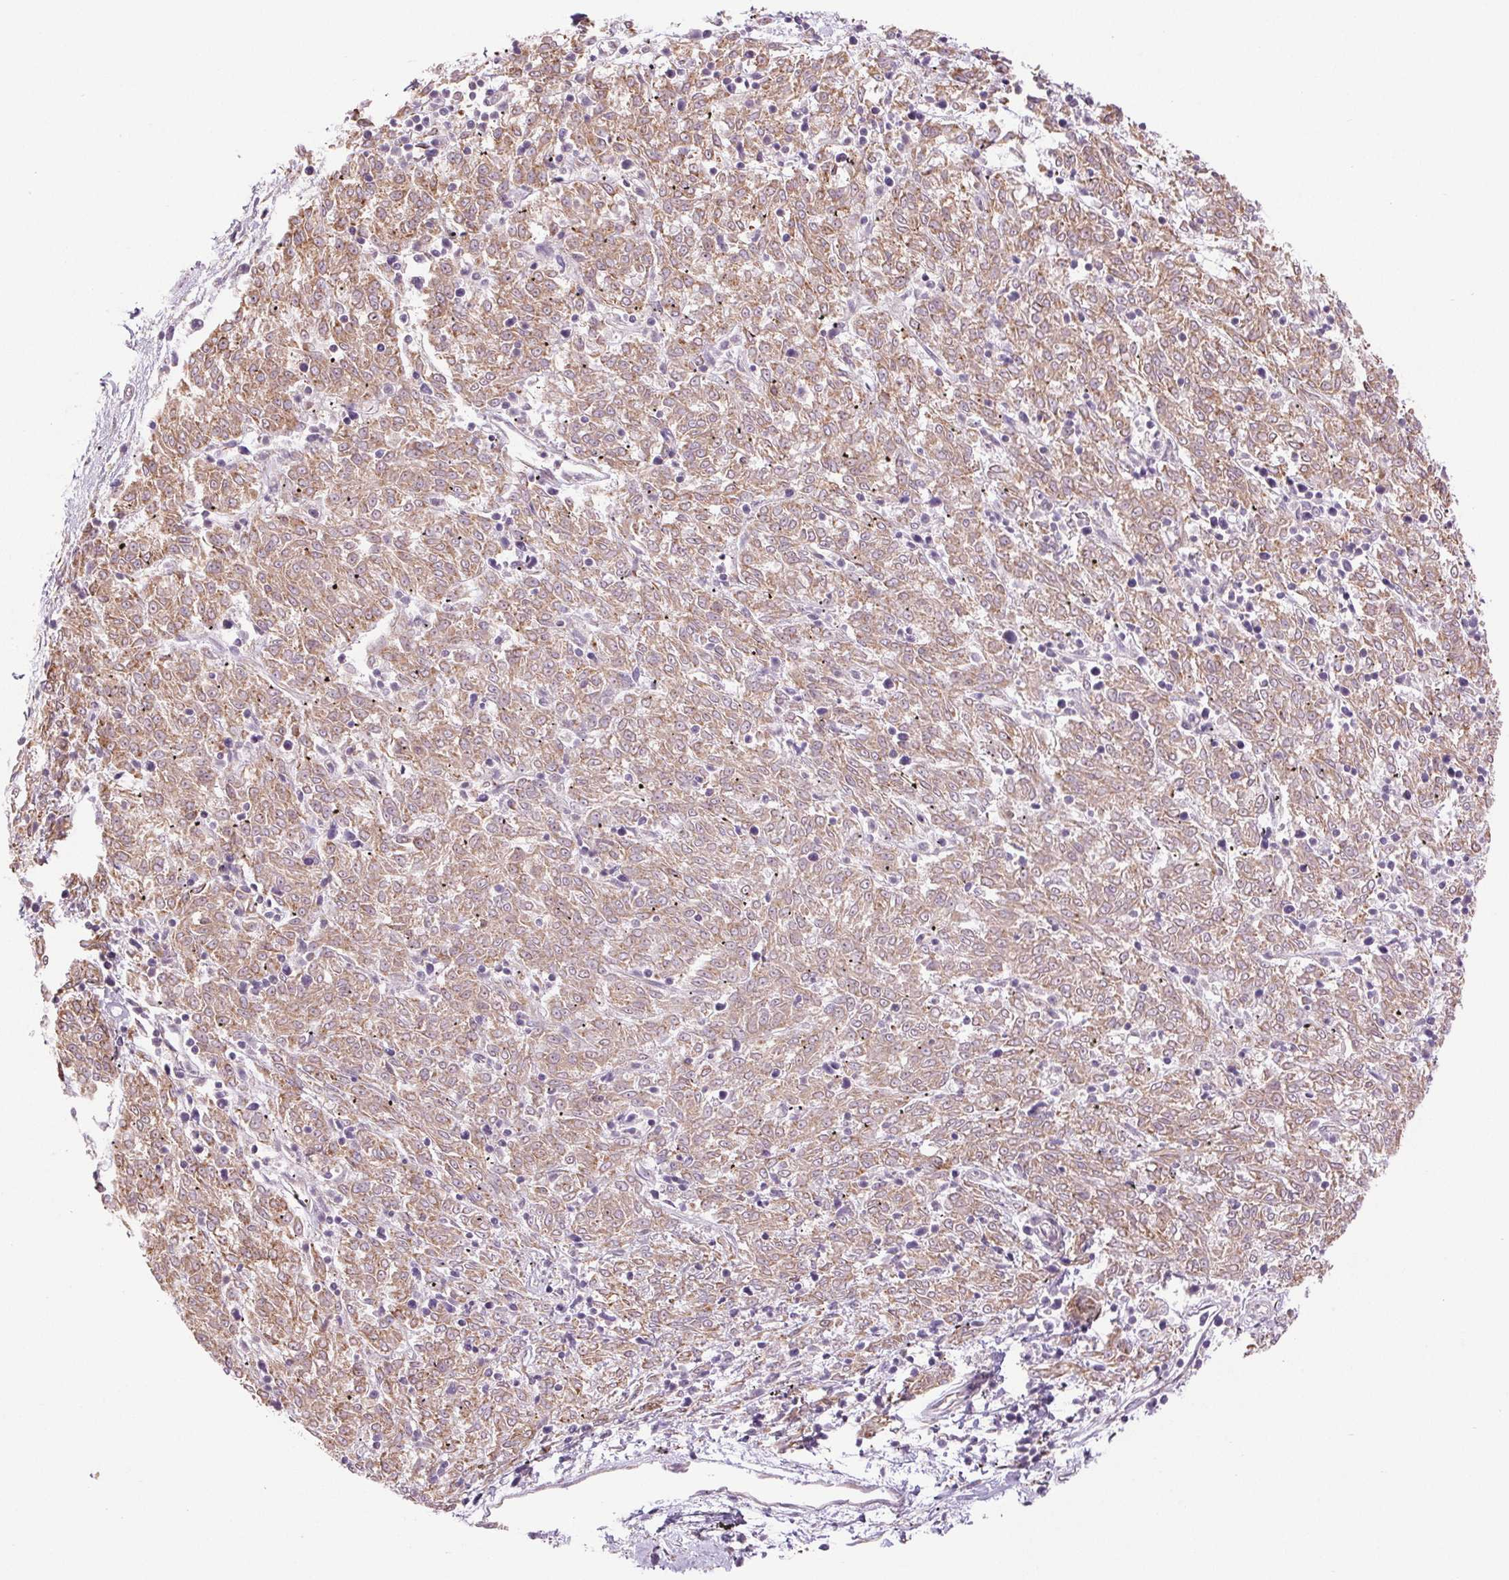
{"staining": {"intensity": "weak", "quantity": ">75%", "location": "cytoplasmic/membranous"}, "tissue": "melanoma", "cell_type": "Tumor cells", "image_type": "cancer", "snomed": [{"axis": "morphology", "description": "Malignant melanoma, NOS"}, {"axis": "topography", "description": "Skin"}], "caption": "A brown stain highlights weak cytoplasmic/membranous expression of a protein in melanoma tumor cells.", "gene": "METTL17", "patient": {"sex": "female", "age": 72}}